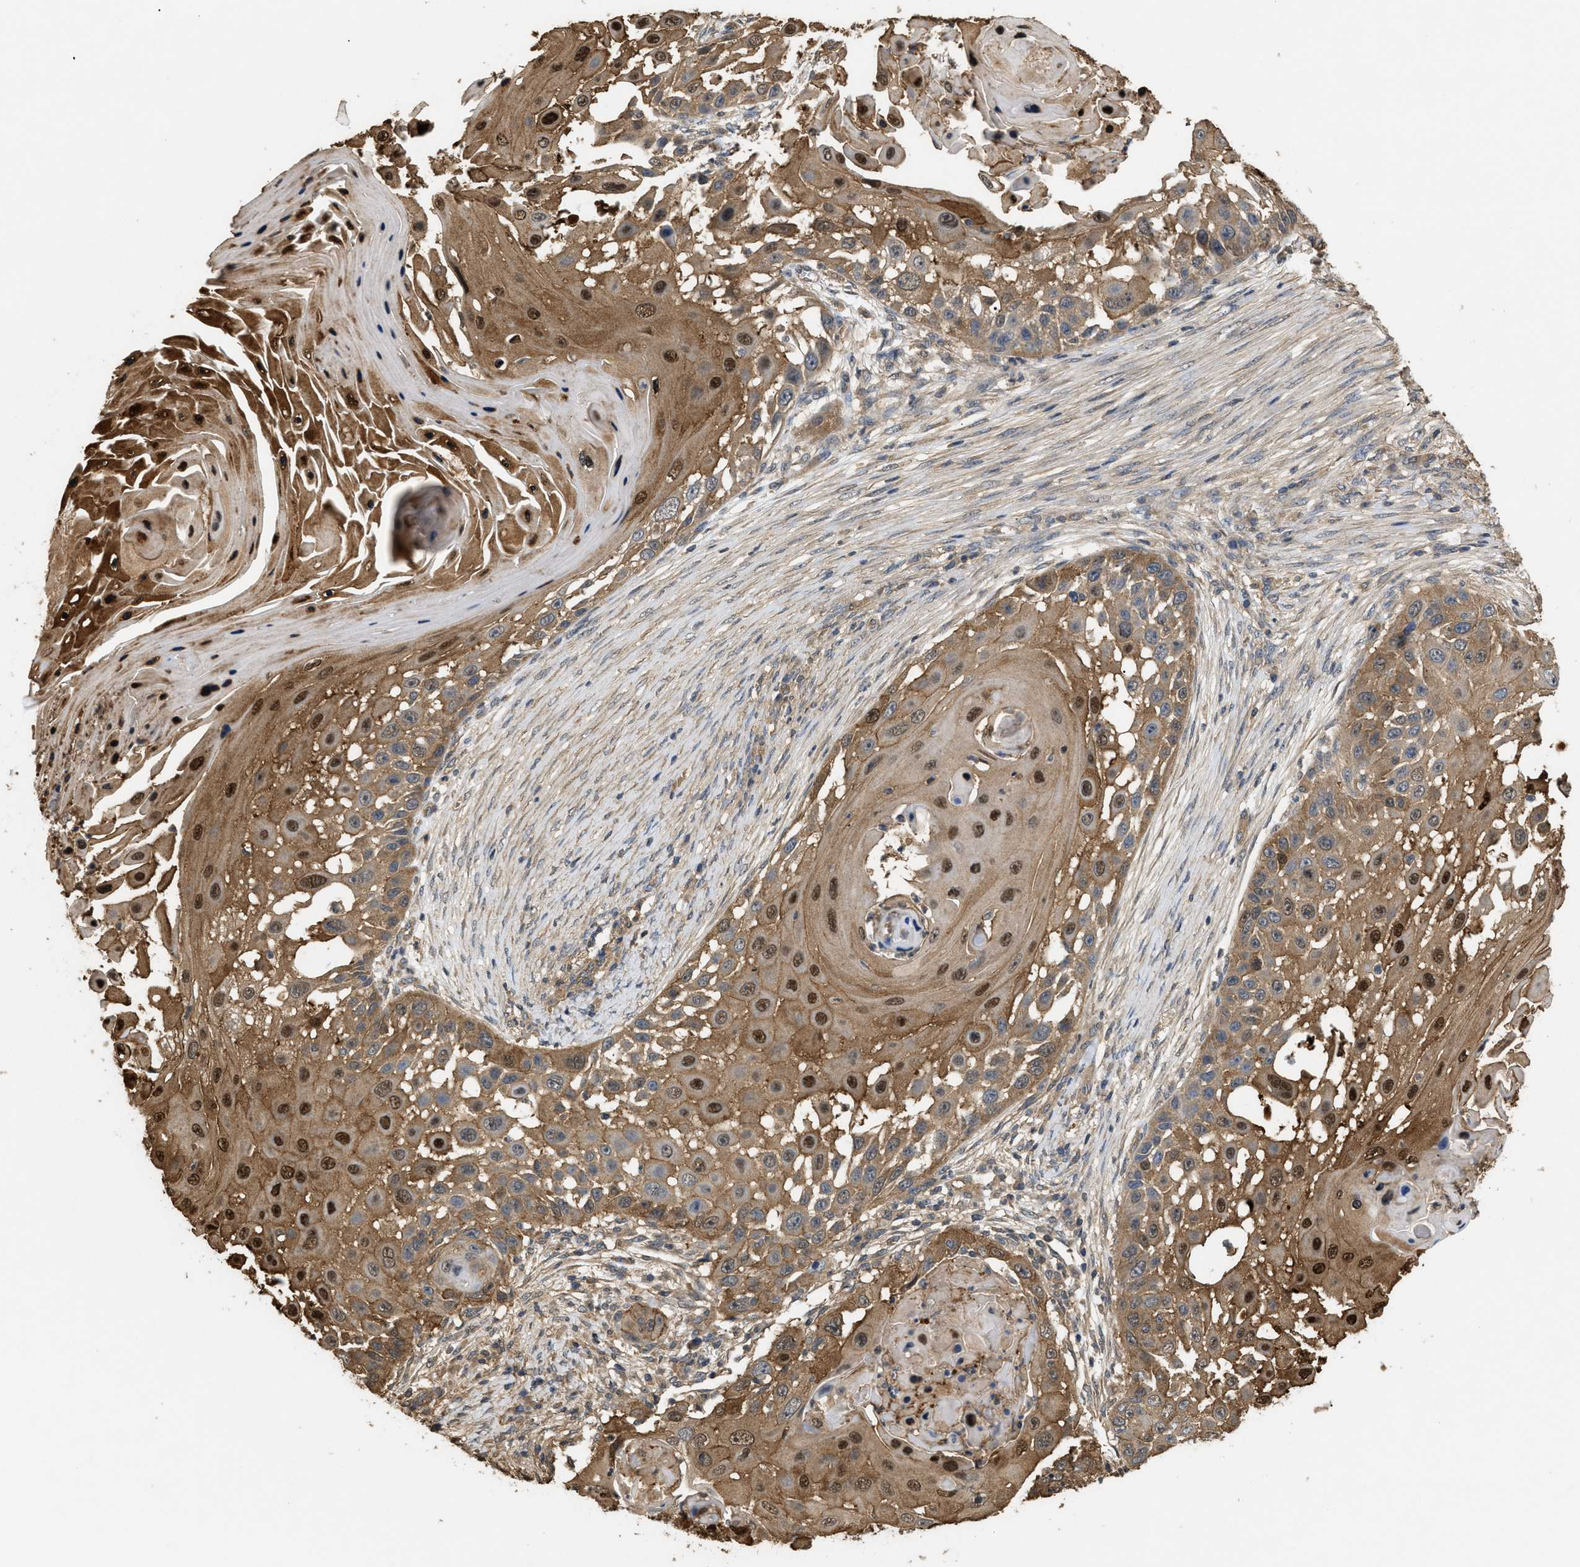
{"staining": {"intensity": "moderate", "quantity": ">75%", "location": "cytoplasmic/membranous,nuclear"}, "tissue": "skin cancer", "cell_type": "Tumor cells", "image_type": "cancer", "snomed": [{"axis": "morphology", "description": "Squamous cell carcinoma, NOS"}, {"axis": "topography", "description": "Skin"}], "caption": "High-power microscopy captured an IHC image of skin cancer, revealing moderate cytoplasmic/membranous and nuclear positivity in about >75% of tumor cells.", "gene": "CALM1", "patient": {"sex": "female", "age": 44}}